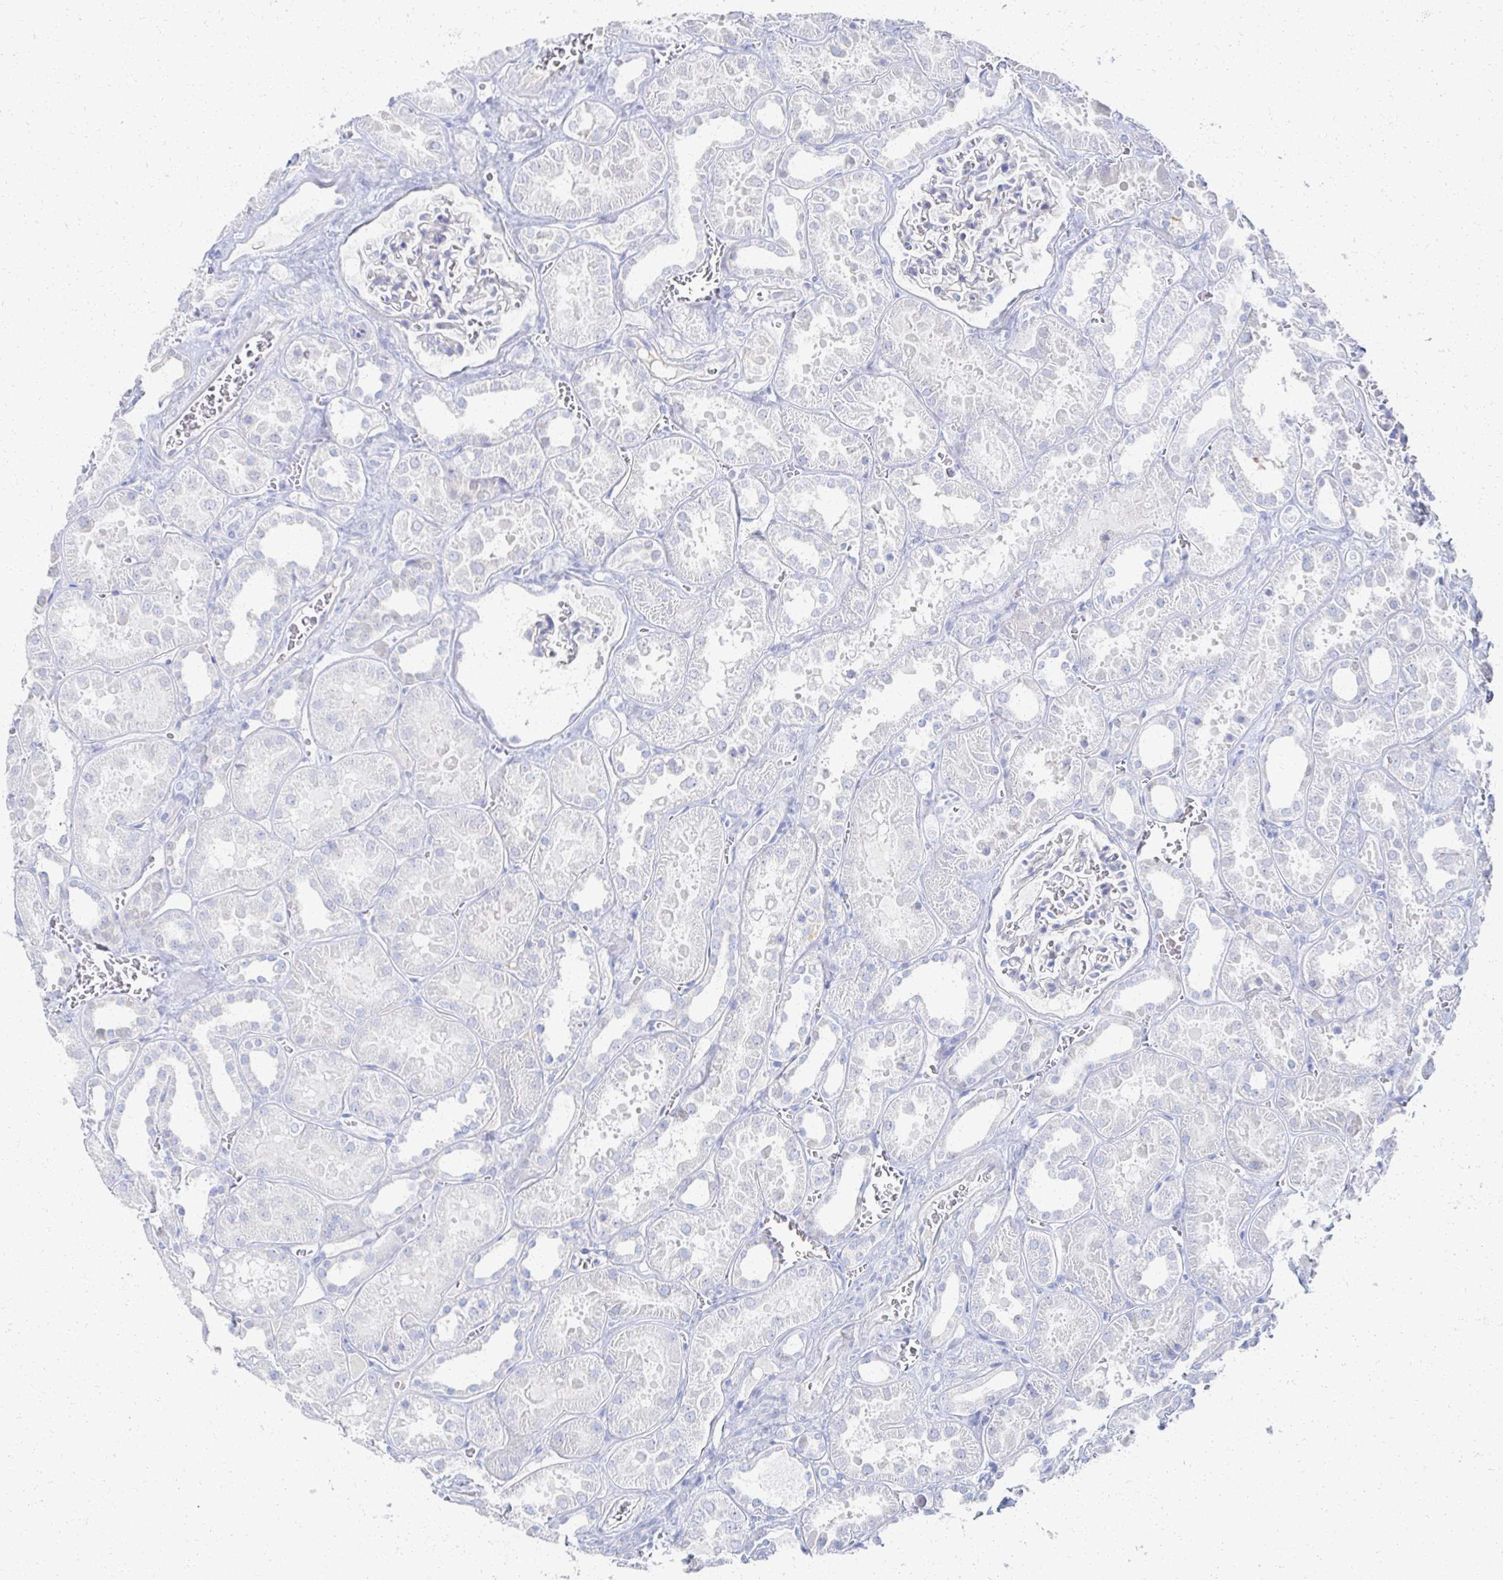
{"staining": {"intensity": "negative", "quantity": "none", "location": "none"}, "tissue": "kidney", "cell_type": "Cells in glomeruli", "image_type": "normal", "snomed": [{"axis": "morphology", "description": "Normal tissue, NOS"}, {"axis": "topography", "description": "Kidney"}], "caption": "The immunohistochemistry photomicrograph has no significant expression in cells in glomeruli of kidney. The staining is performed using DAB (3,3'-diaminobenzidine) brown chromogen with nuclei counter-stained in using hematoxylin.", "gene": "PRR20A", "patient": {"sex": "female", "age": 41}}